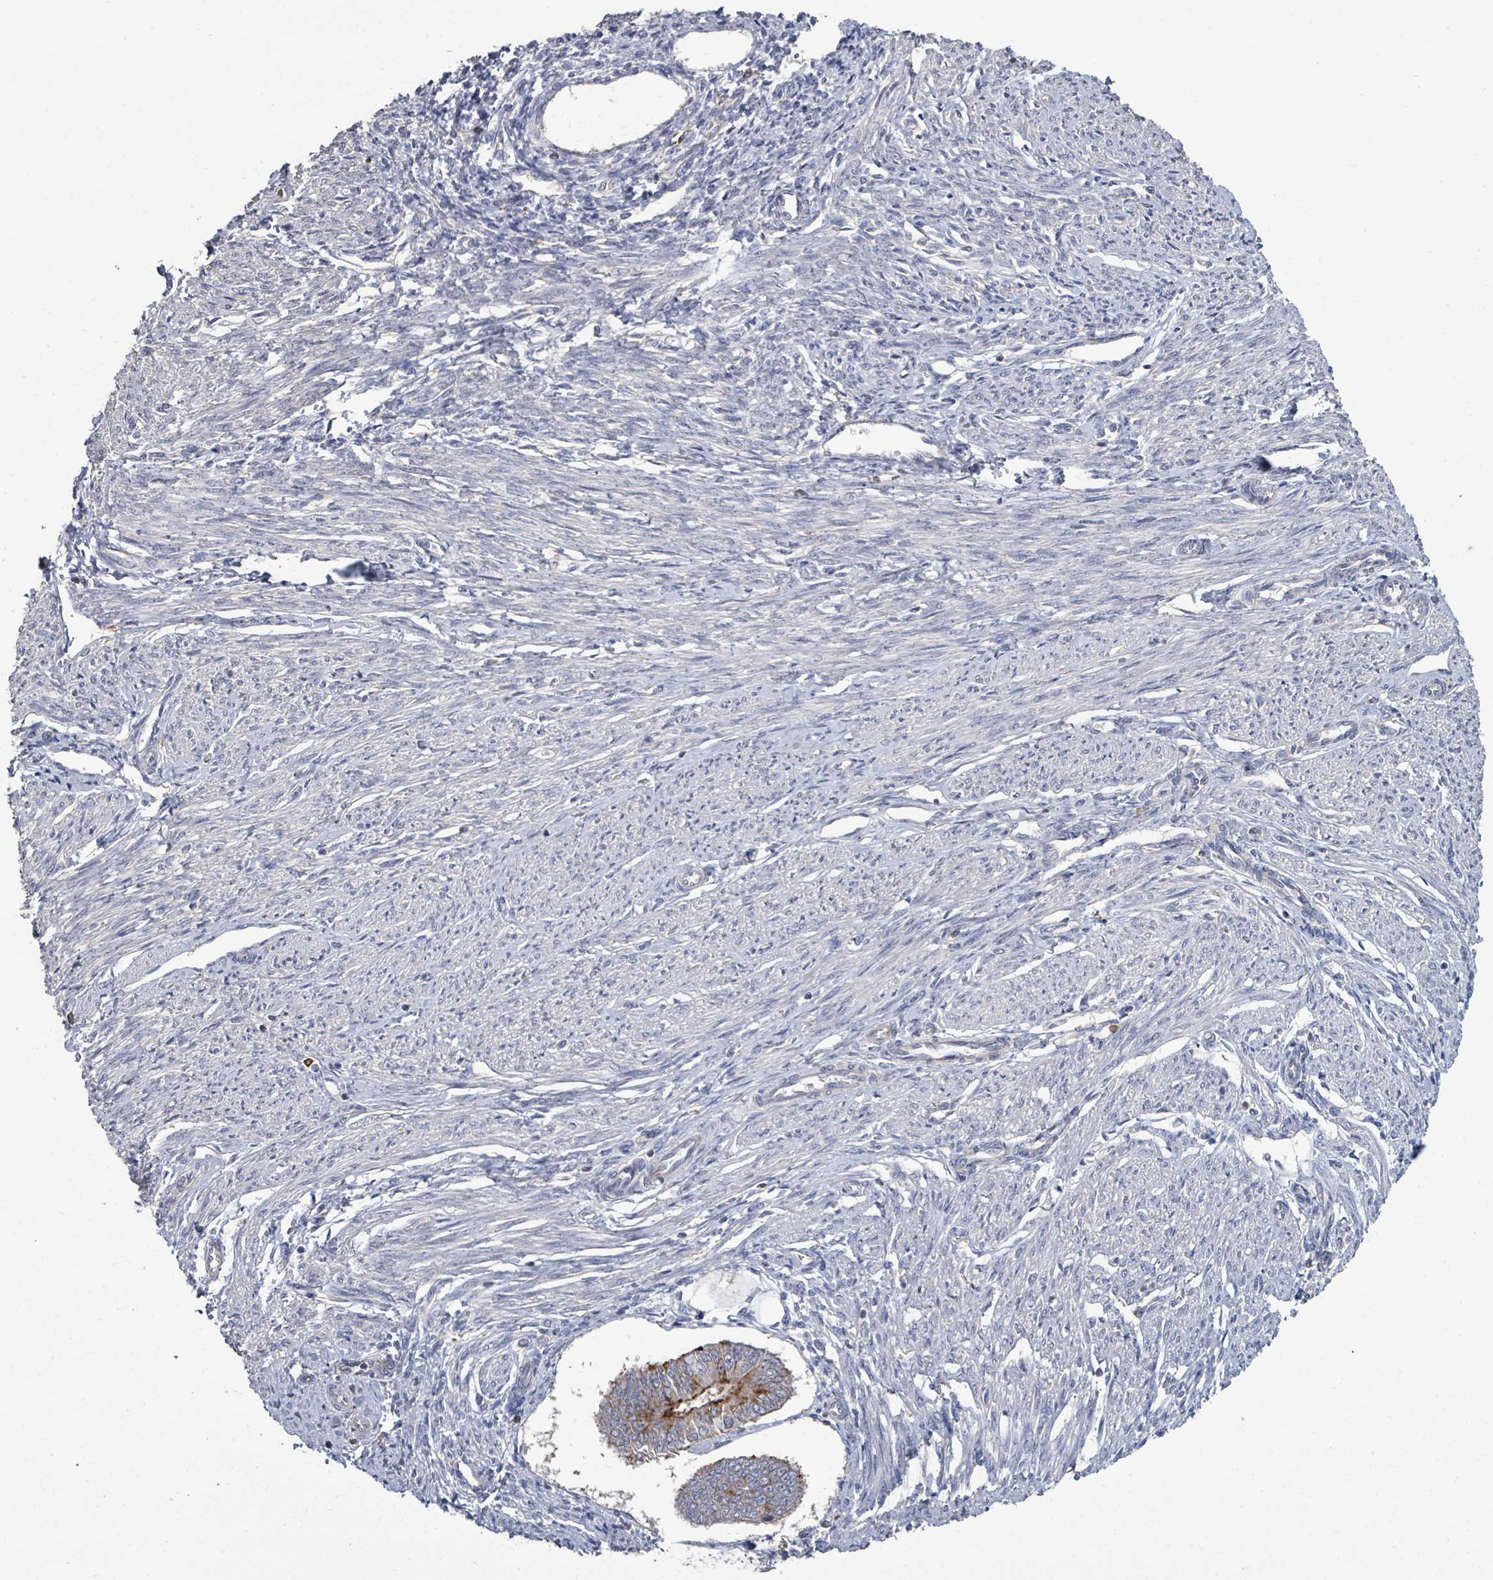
{"staining": {"intensity": "moderate", "quantity": "<25%", "location": "cytoplasmic/membranous"}, "tissue": "endometrial cancer", "cell_type": "Tumor cells", "image_type": "cancer", "snomed": [{"axis": "morphology", "description": "Adenocarcinoma, NOS"}, {"axis": "topography", "description": "Endometrium"}], "caption": "This histopathology image shows endometrial cancer stained with IHC to label a protein in brown. The cytoplasmic/membranous of tumor cells show moderate positivity for the protein. Nuclei are counter-stained blue.", "gene": "SLC9A7", "patient": {"sex": "female", "age": 58}}